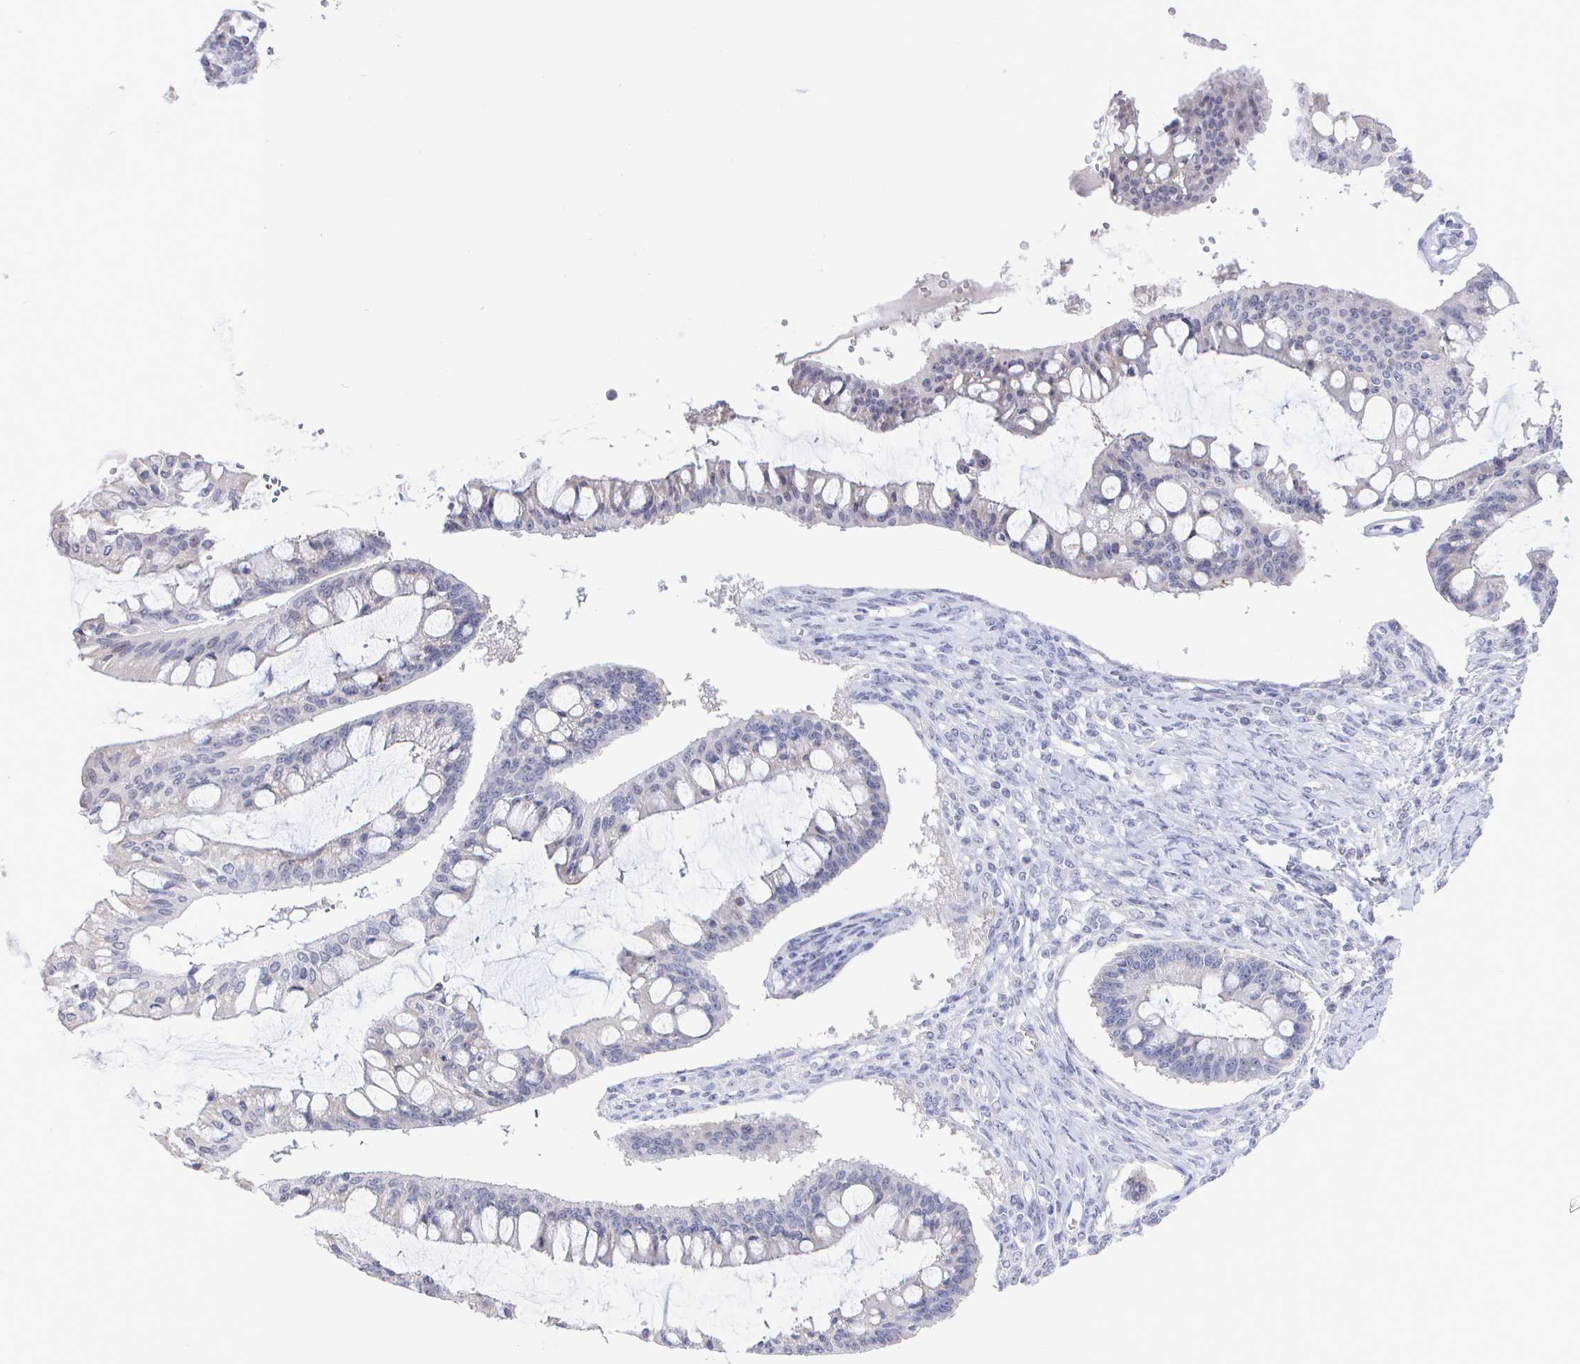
{"staining": {"intensity": "negative", "quantity": "none", "location": "none"}, "tissue": "ovarian cancer", "cell_type": "Tumor cells", "image_type": "cancer", "snomed": [{"axis": "morphology", "description": "Cystadenocarcinoma, mucinous, NOS"}, {"axis": "topography", "description": "Ovary"}], "caption": "Tumor cells show no significant positivity in ovarian mucinous cystadenocarcinoma.", "gene": "LRRC23", "patient": {"sex": "female", "age": 73}}